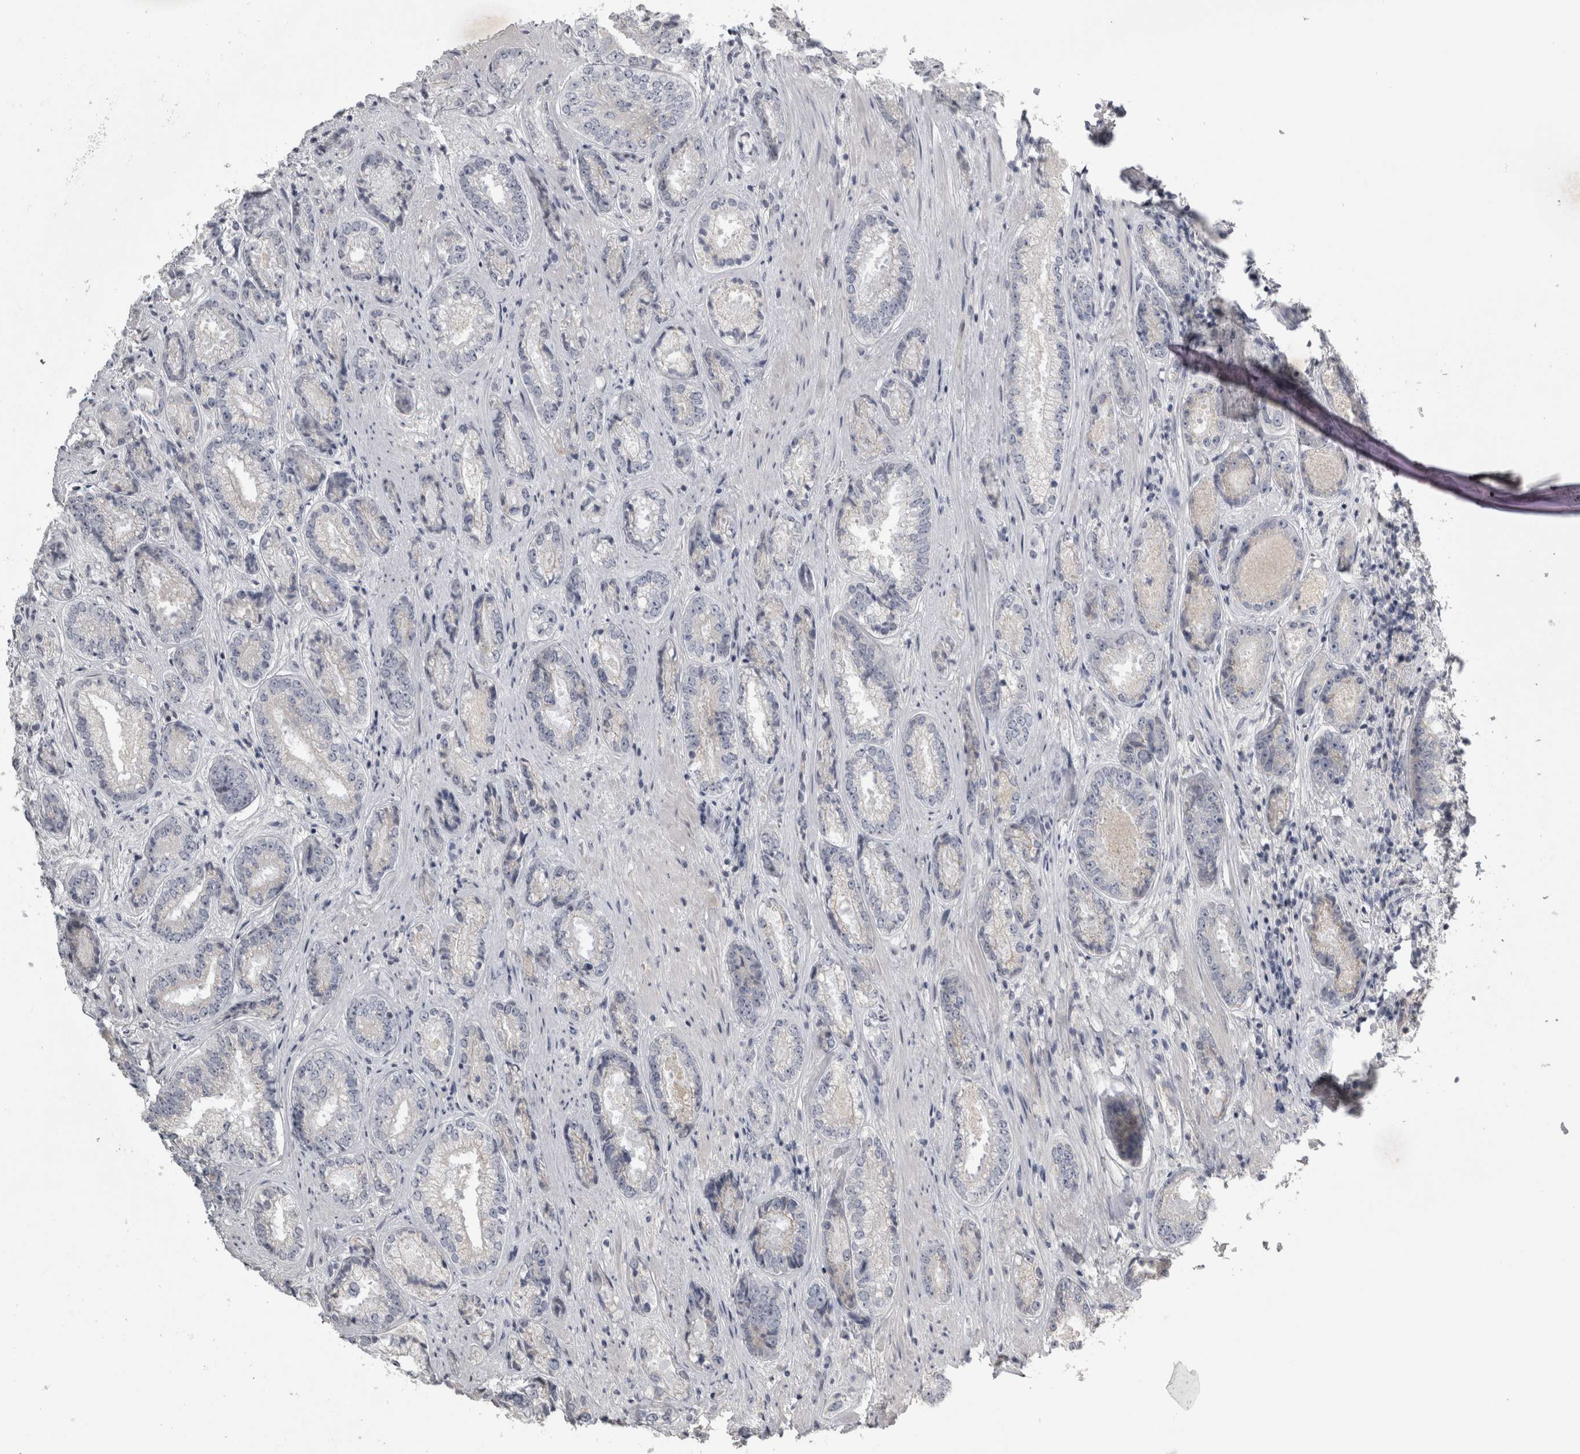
{"staining": {"intensity": "negative", "quantity": "none", "location": "none"}, "tissue": "prostate cancer", "cell_type": "Tumor cells", "image_type": "cancer", "snomed": [{"axis": "morphology", "description": "Adenocarcinoma, High grade"}, {"axis": "topography", "description": "Prostate"}], "caption": "A high-resolution histopathology image shows immunohistochemistry staining of prostate cancer, which shows no significant staining in tumor cells.", "gene": "ENPP7", "patient": {"sex": "male", "age": 61}}